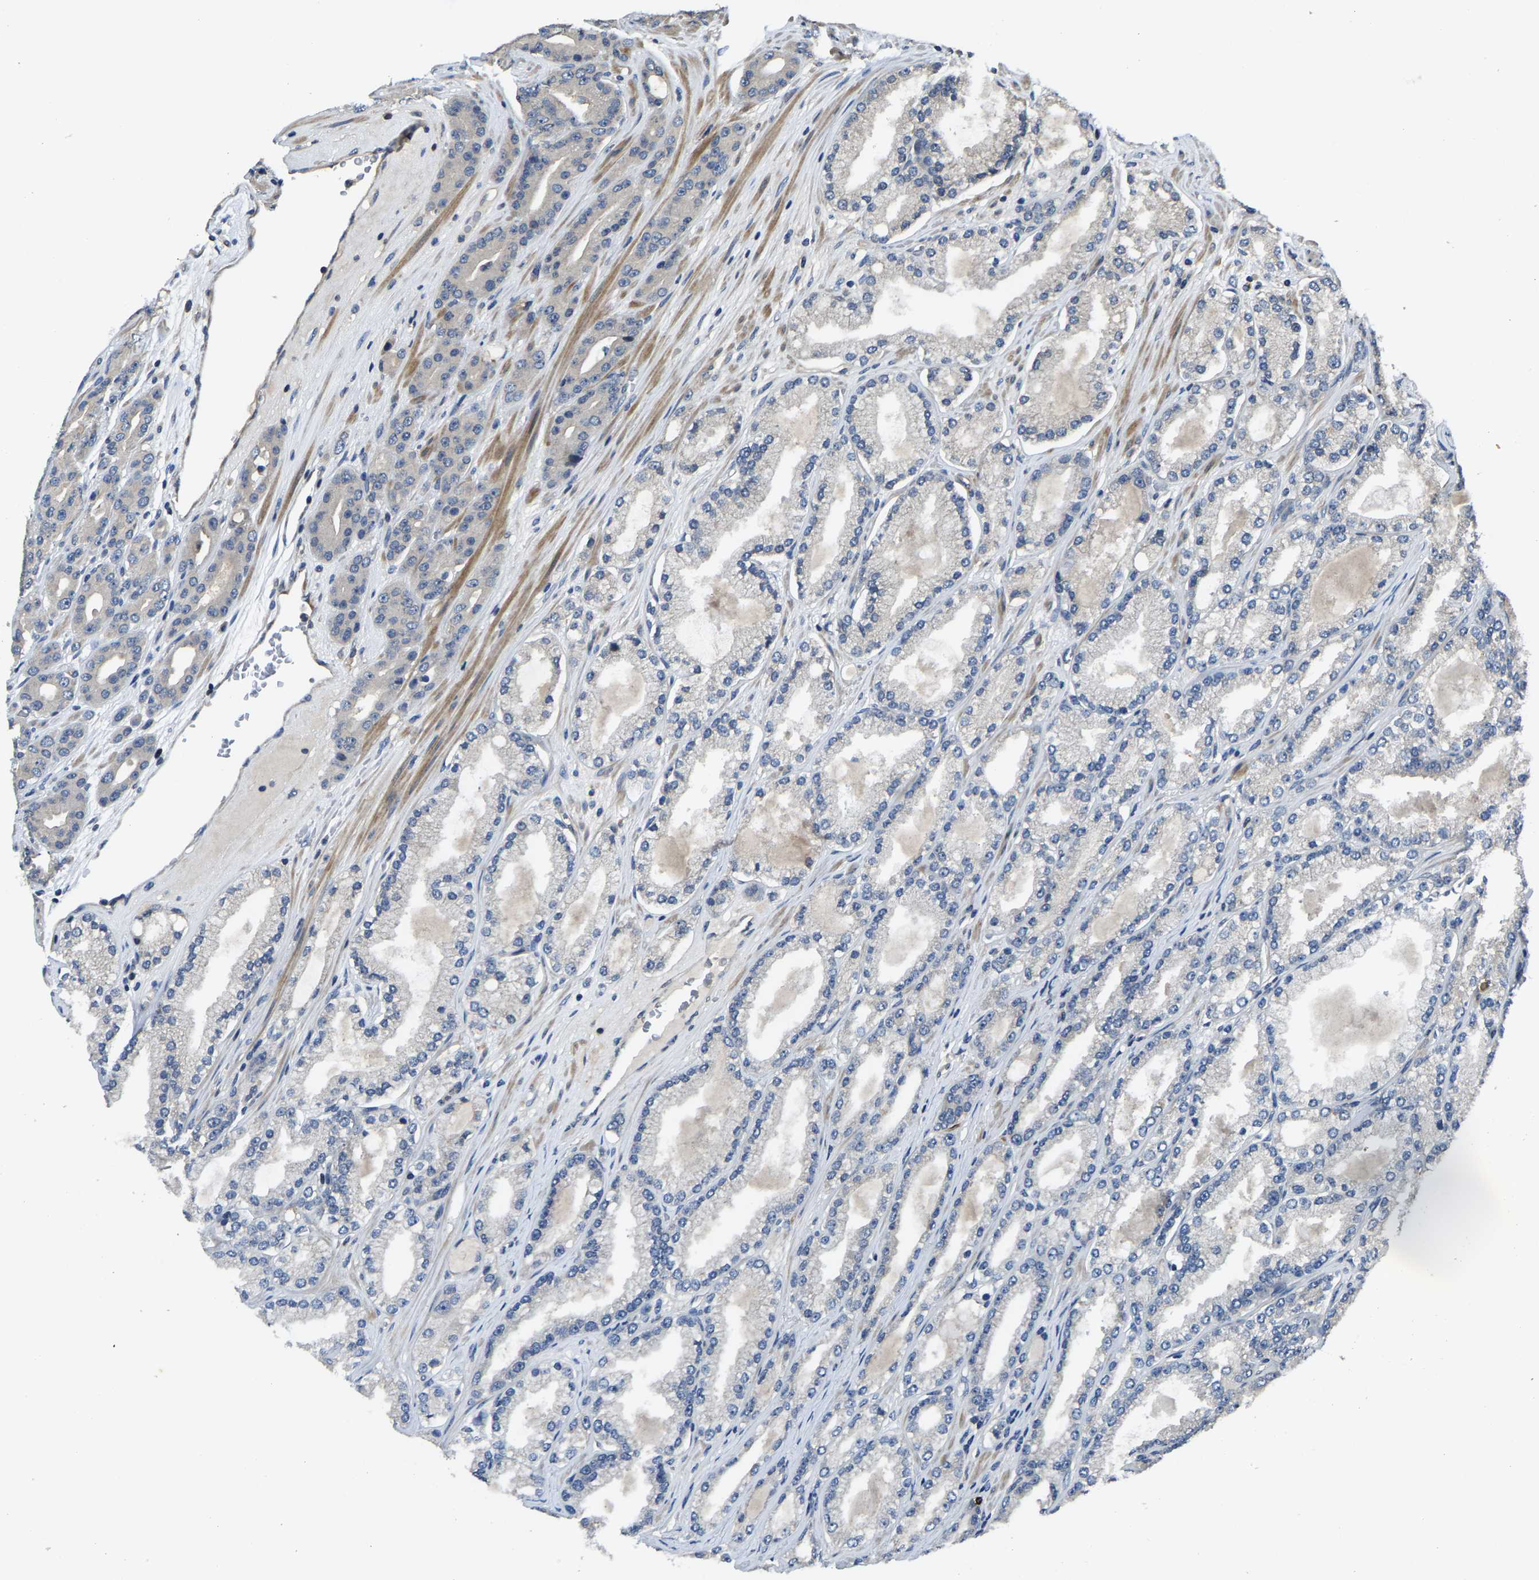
{"staining": {"intensity": "negative", "quantity": "none", "location": "none"}, "tissue": "prostate cancer", "cell_type": "Tumor cells", "image_type": "cancer", "snomed": [{"axis": "morphology", "description": "Adenocarcinoma, High grade"}, {"axis": "topography", "description": "Prostate"}], "caption": "Prostate high-grade adenocarcinoma stained for a protein using immunohistochemistry reveals no positivity tumor cells.", "gene": "AGBL3", "patient": {"sex": "male", "age": 71}}